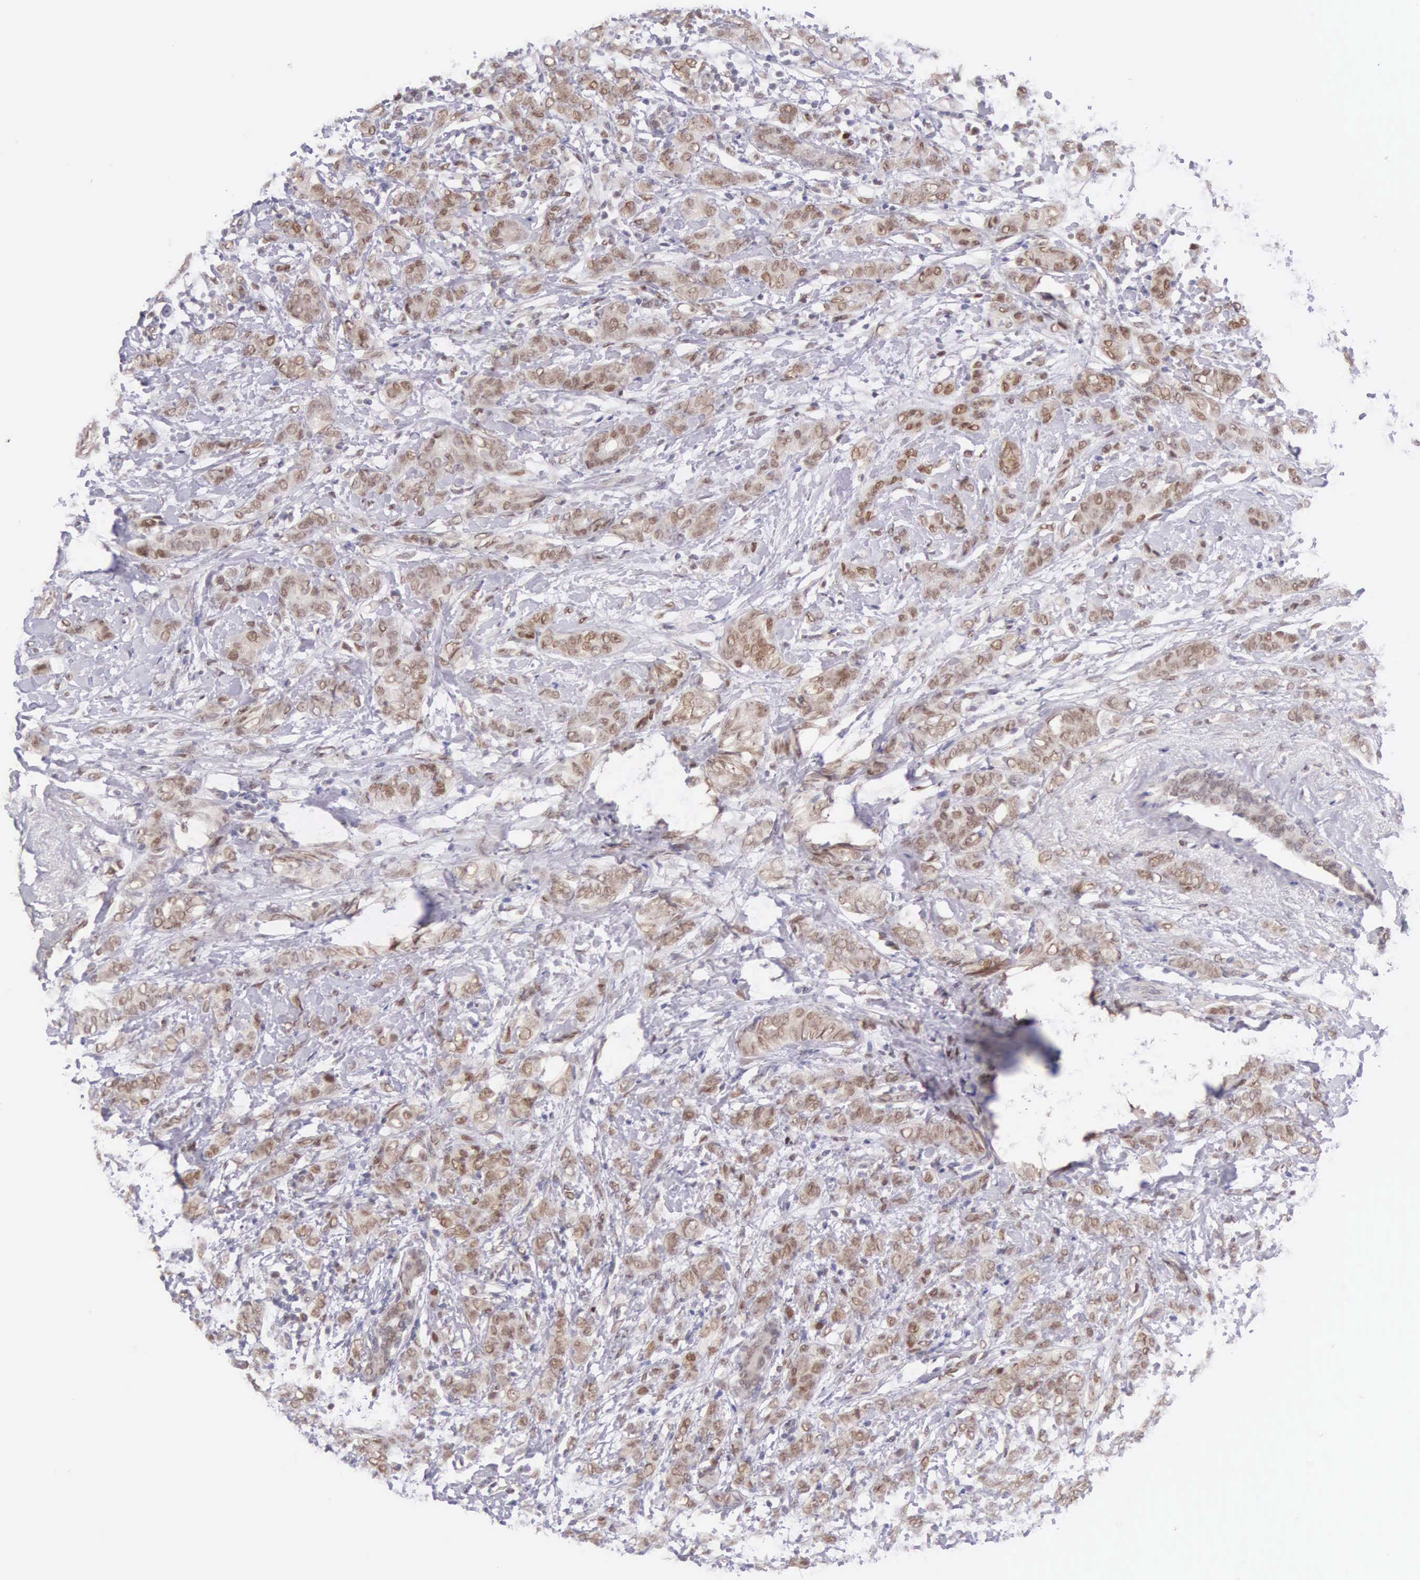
{"staining": {"intensity": "moderate", "quantity": ">75%", "location": "cytoplasmic/membranous,nuclear"}, "tissue": "breast cancer", "cell_type": "Tumor cells", "image_type": "cancer", "snomed": [{"axis": "morphology", "description": "Duct carcinoma"}, {"axis": "topography", "description": "Breast"}], "caption": "A high-resolution image shows immunohistochemistry (IHC) staining of breast cancer (infiltrating ductal carcinoma), which exhibits moderate cytoplasmic/membranous and nuclear expression in approximately >75% of tumor cells. (DAB IHC with brightfield microscopy, high magnification).", "gene": "CCDC117", "patient": {"sex": "female", "age": 53}}